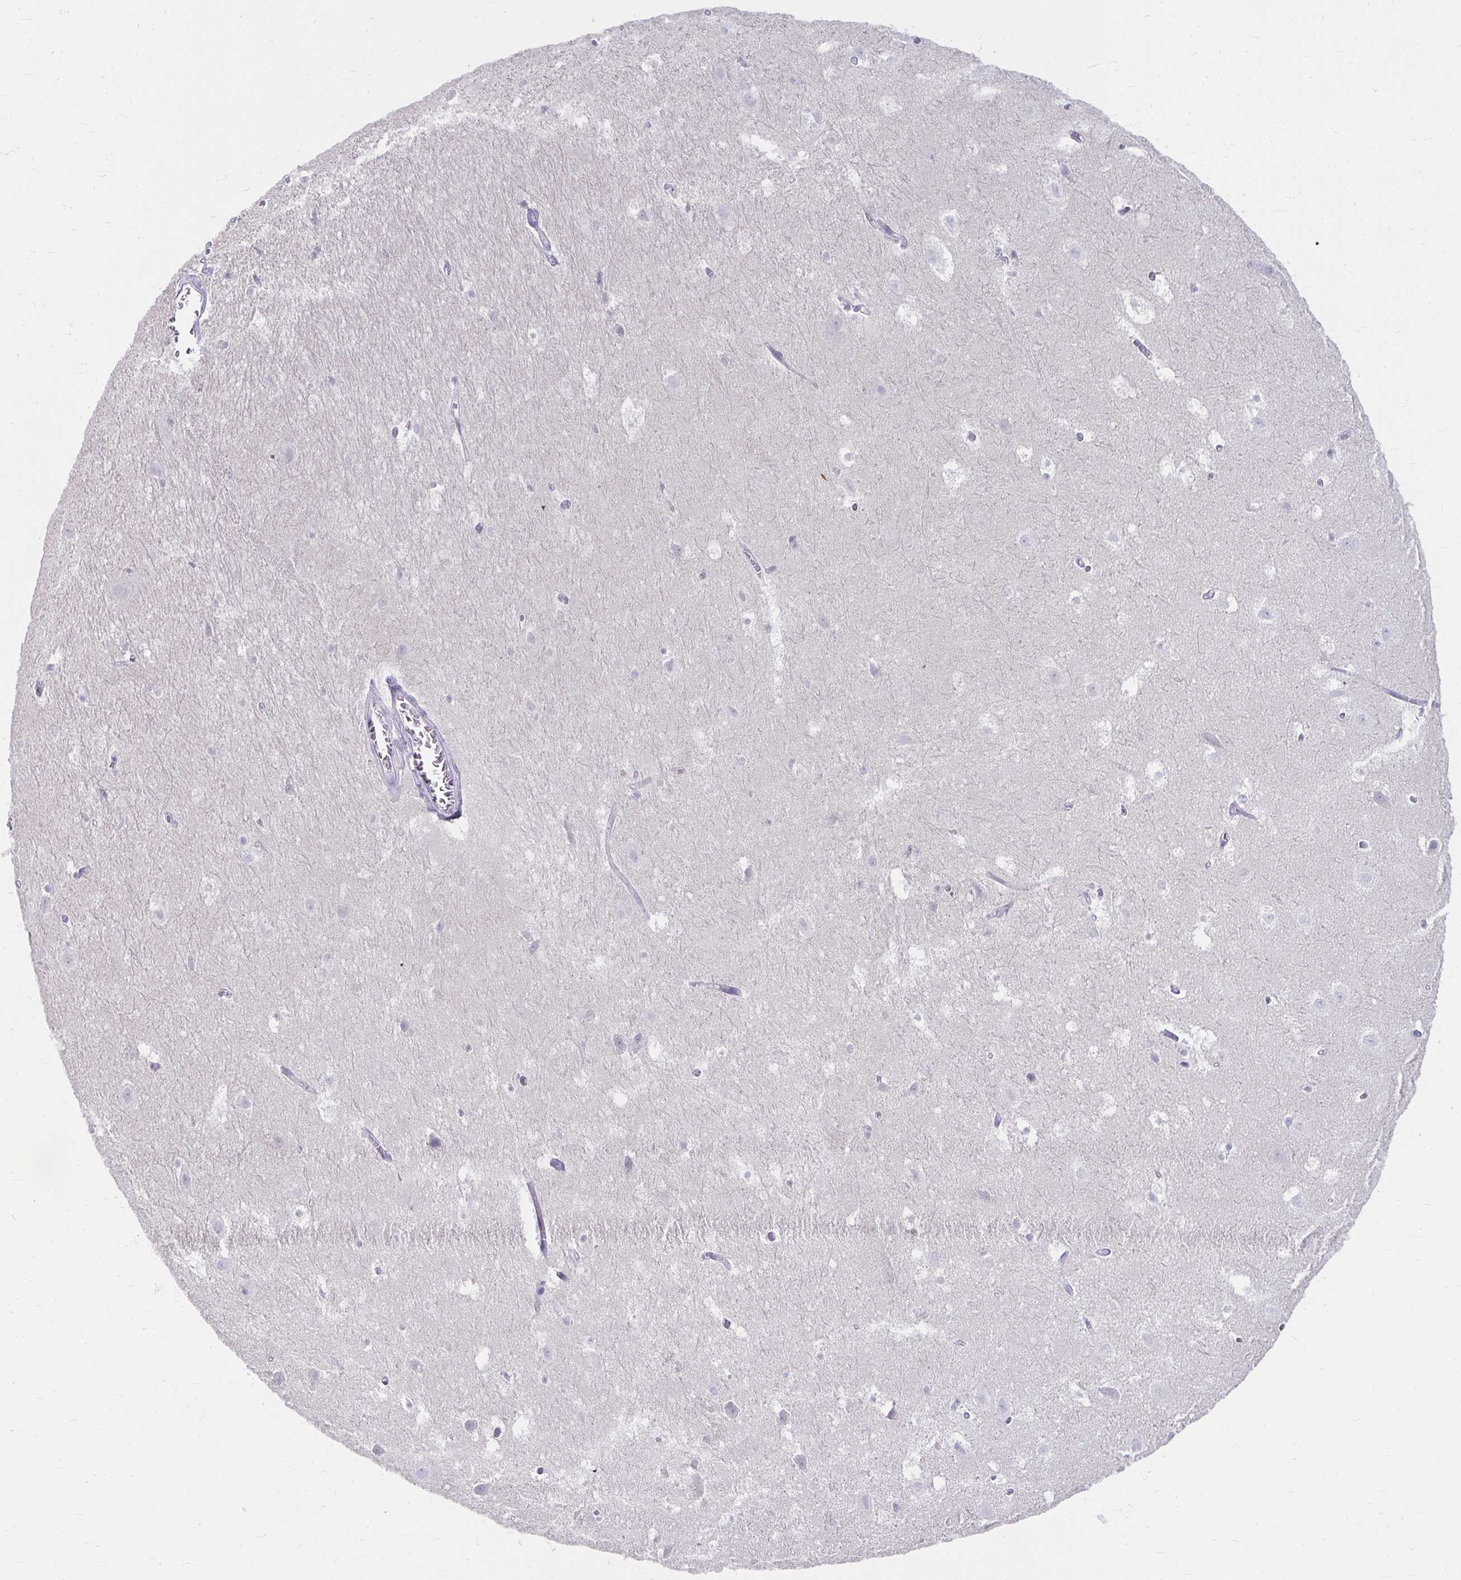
{"staining": {"intensity": "negative", "quantity": "none", "location": "none"}, "tissue": "hippocampus", "cell_type": "Glial cells", "image_type": "normal", "snomed": [{"axis": "morphology", "description": "Normal tissue, NOS"}, {"axis": "topography", "description": "Hippocampus"}], "caption": "IHC of unremarkable hippocampus displays no positivity in glial cells.", "gene": "UGT3A2", "patient": {"sex": "female", "age": 52}}